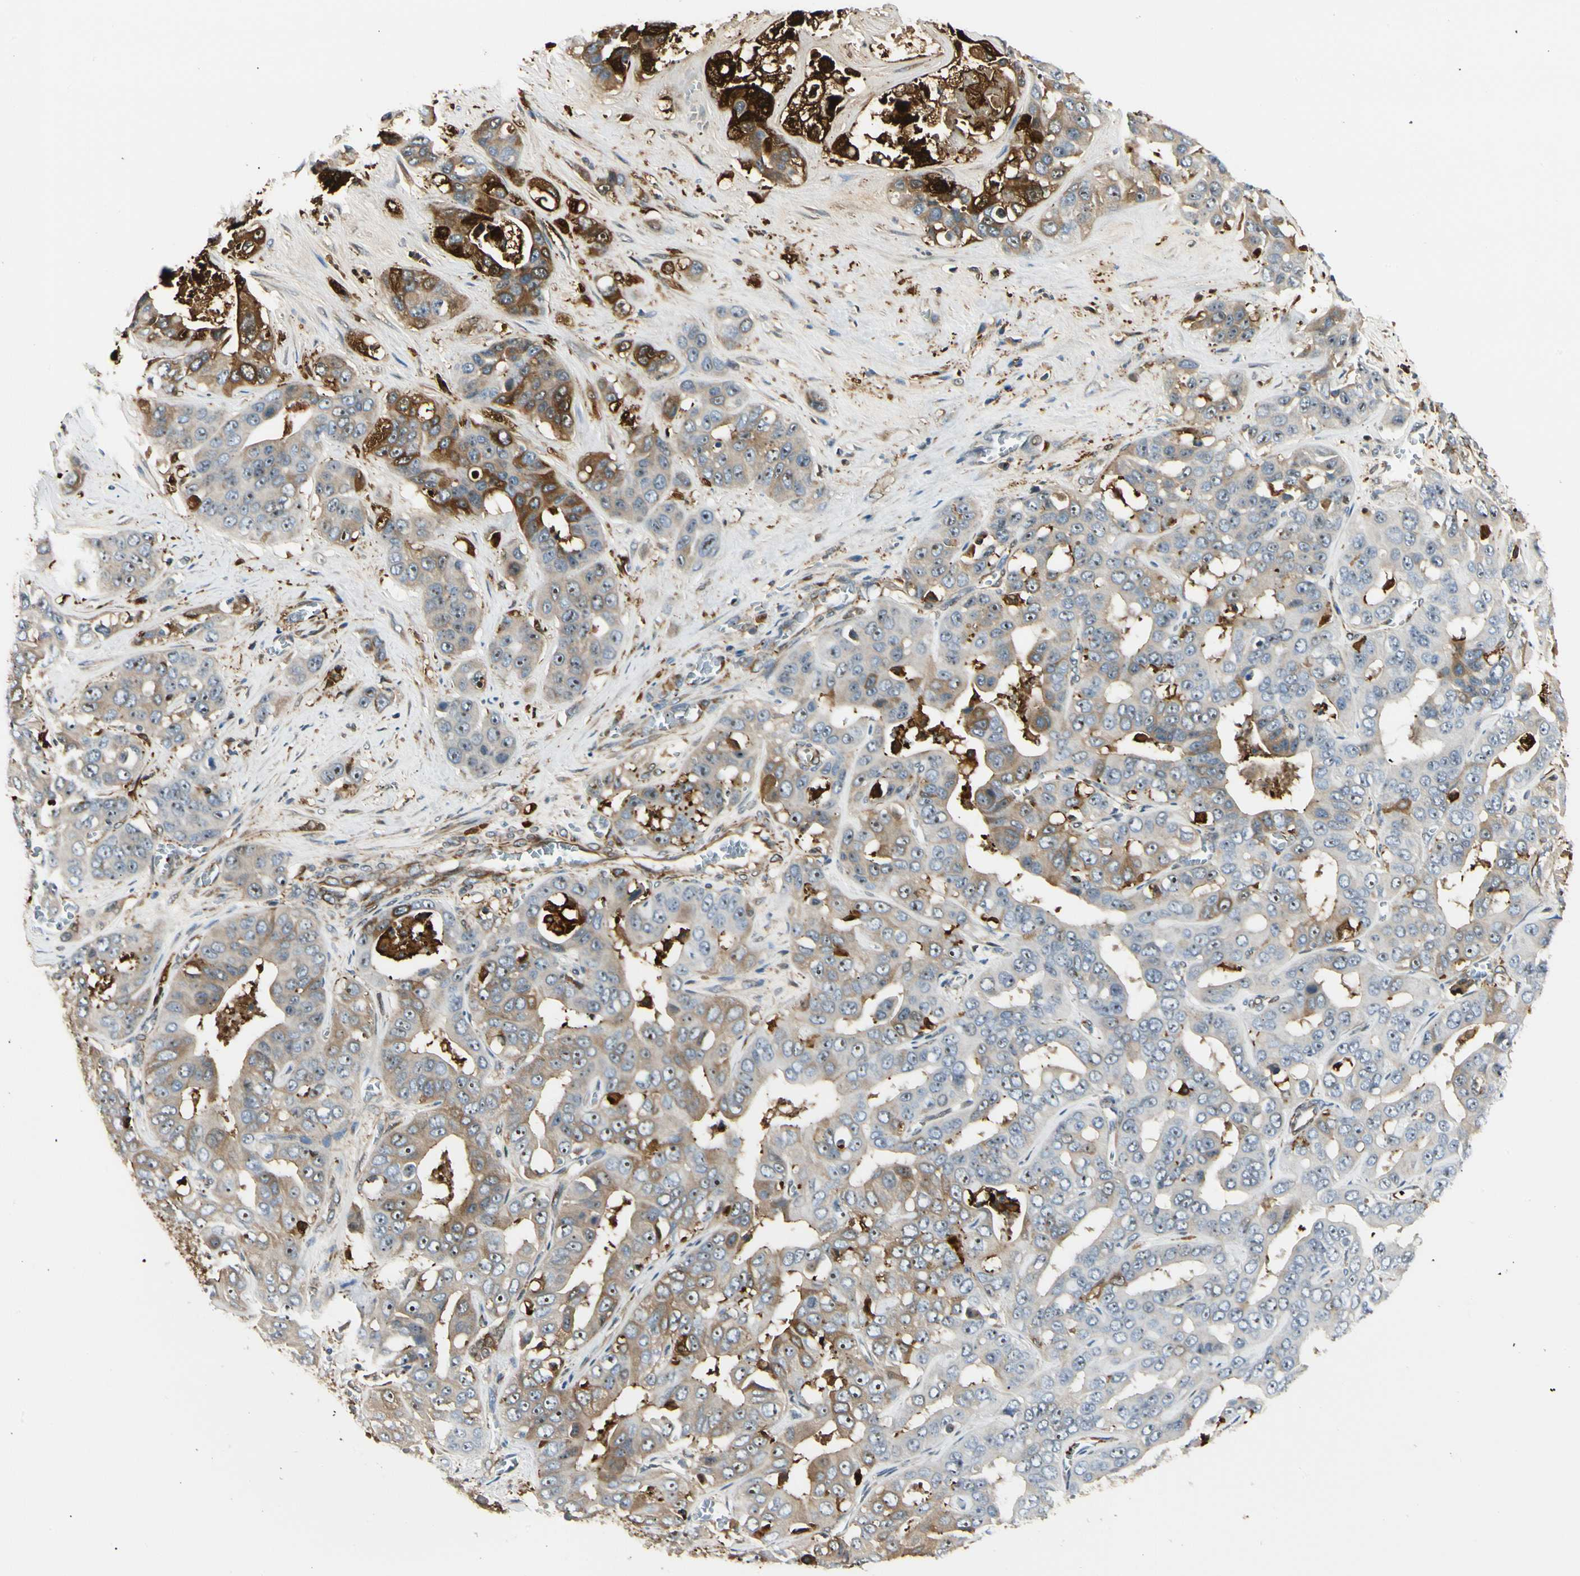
{"staining": {"intensity": "strong", "quantity": "<25%", "location": "cytoplasmic/membranous,nuclear"}, "tissue": "liver cancer", "cell_type": "Tumor cells", "image_type": "cancer", "snomed": [{"axis": "morphology", "description": "Cholangiocarcinoma"}, {"axis": "topography", "description": "Liver"}], "caption": "The histopathology image displays a brown stain indicating the presence of a protein in the cytoplasmic/membranous and nuclear of tumor cells in liver cancer.", "gene": "FTH1", "patient": {"sex": "female", "age": 52}}